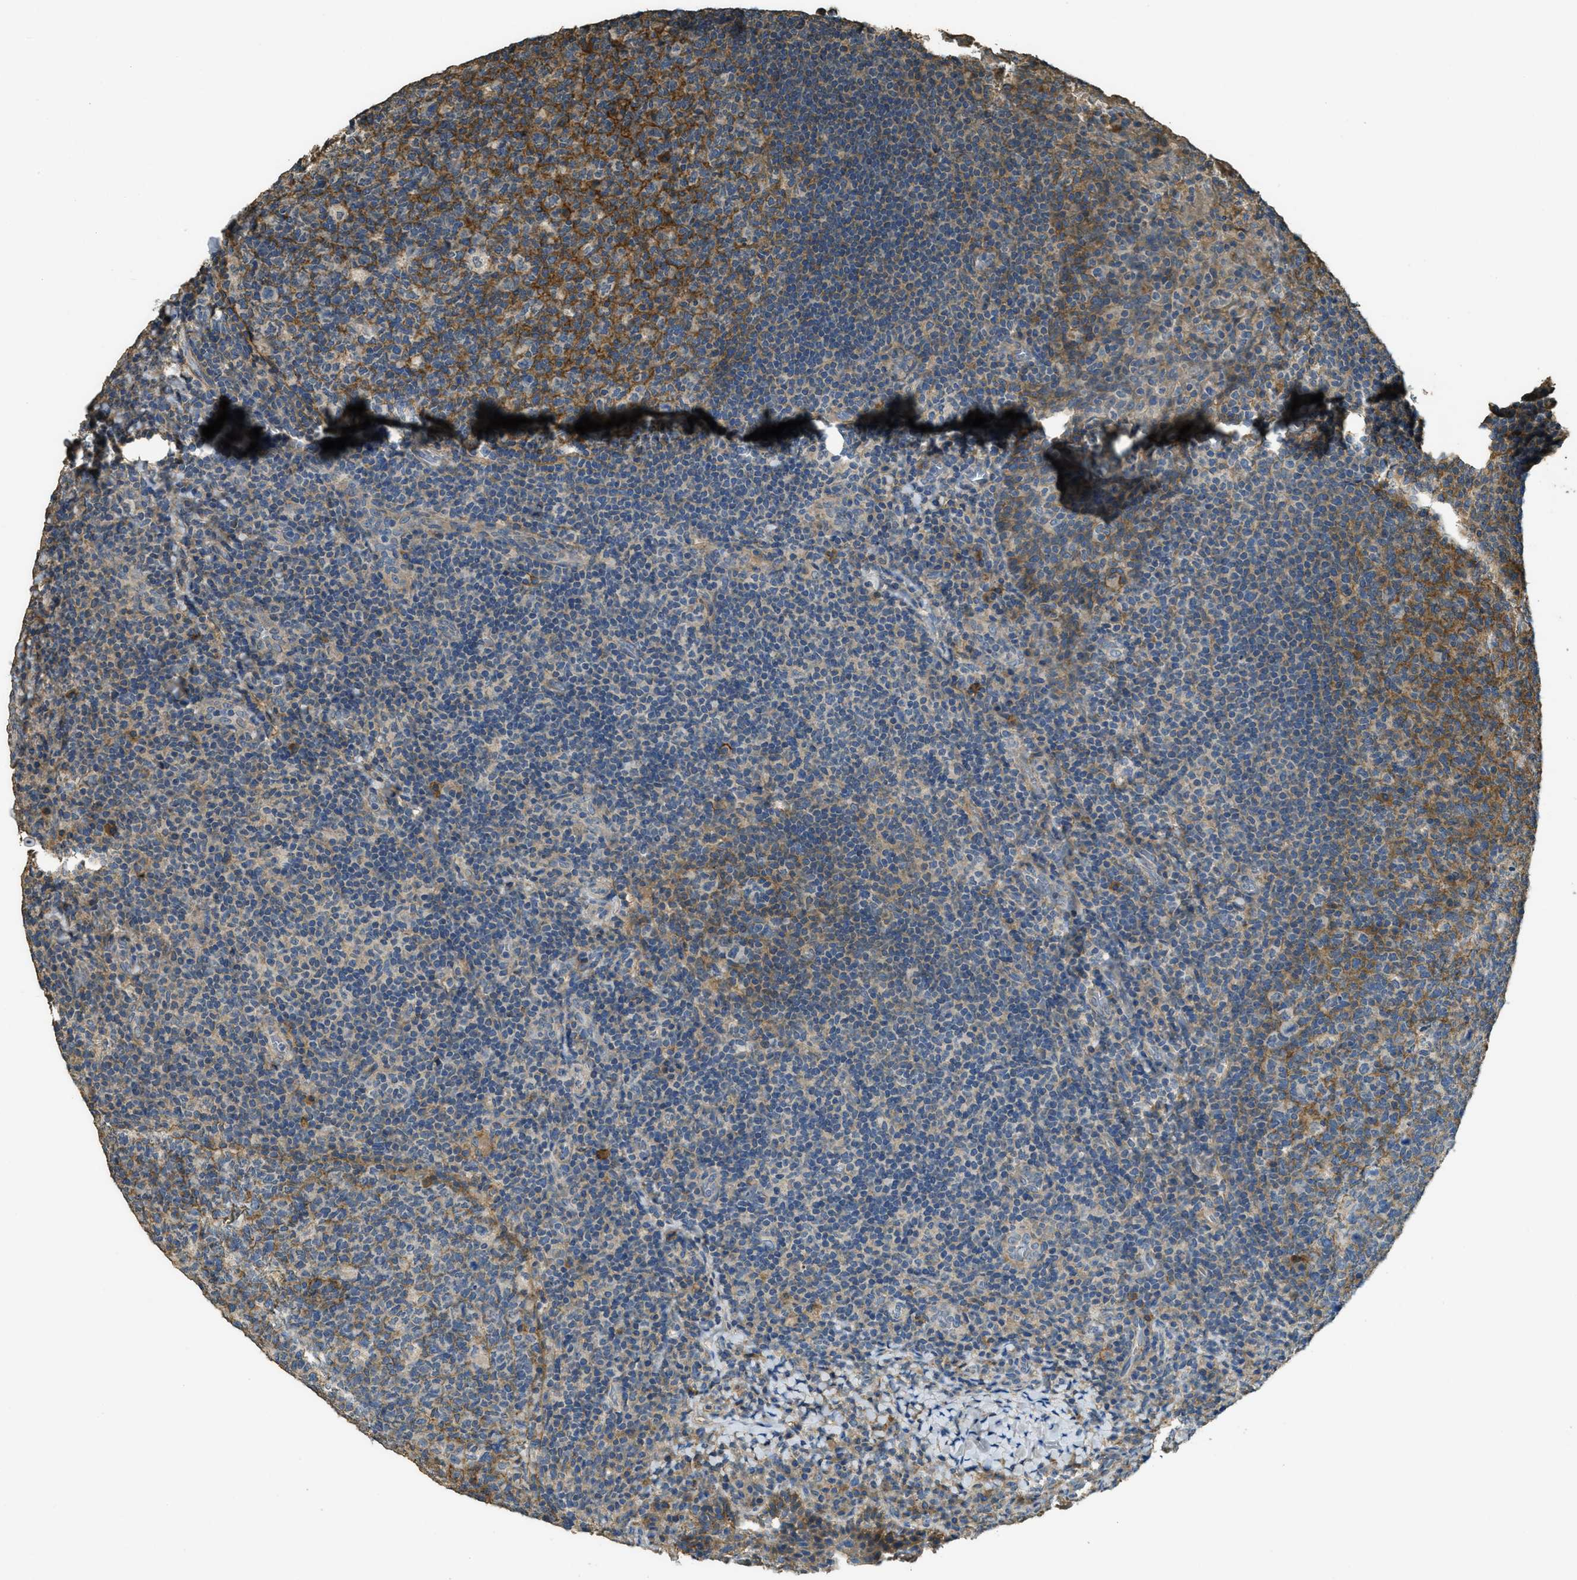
{"staining": {"intensity": "moderate", "quantity": "<25%", "location": "cytoplasmic/membranous"}, "tissue": "tonsil", "cell_type": "Germinal center cells", "image_type": "normal", "snomed": [{"axis": "morphology", "description": "Normal tissue, NOS"}, {"axis": "topography", "description": "Tonsil"}], "caption": "Brown immunohistochemical staining in benign human tonsil exhibits moderate cytoplasmic/membranous staining in about <25% of germinal center cells.", "gene": "CD276", "patient": {"sex": "male", "age": 17}}